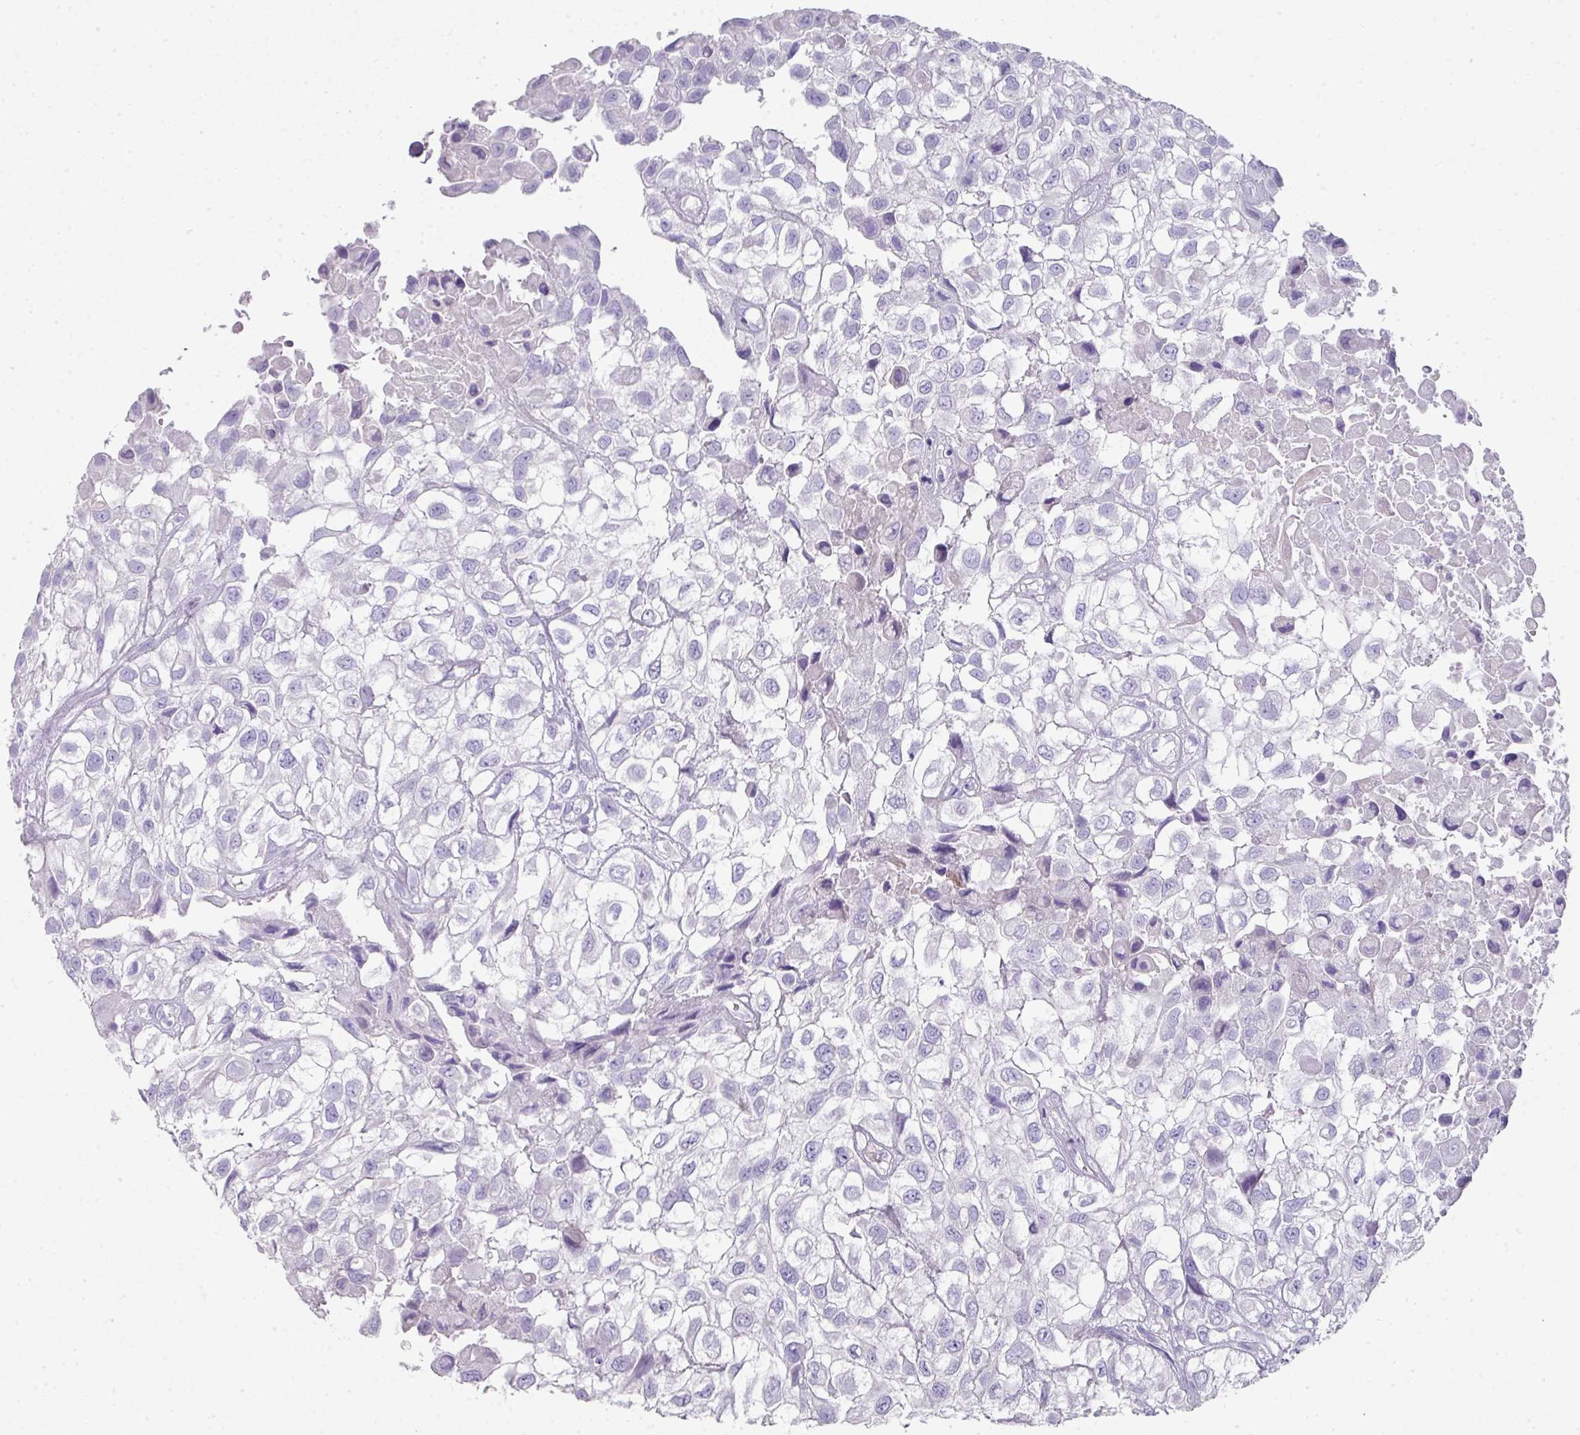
{"staining": {"intensity": "negative", "quantity": "none", "location": "none"}, "tissue": "urothelial cancer", "cell_type": "Tumor cells", "image_type": "cancer", "snomed": [{"axis": "morphology", "description": "Urothelial carcinoma, High grade"}, {"axis": "topography", "description": "Urinary bladder"}], "caption": "The image demonstrates no significant staining in tumor cells of urothelial carcinoma (high-grade).", "gene": "GLI4", "patient": {"sex": "male", "age": 56}}